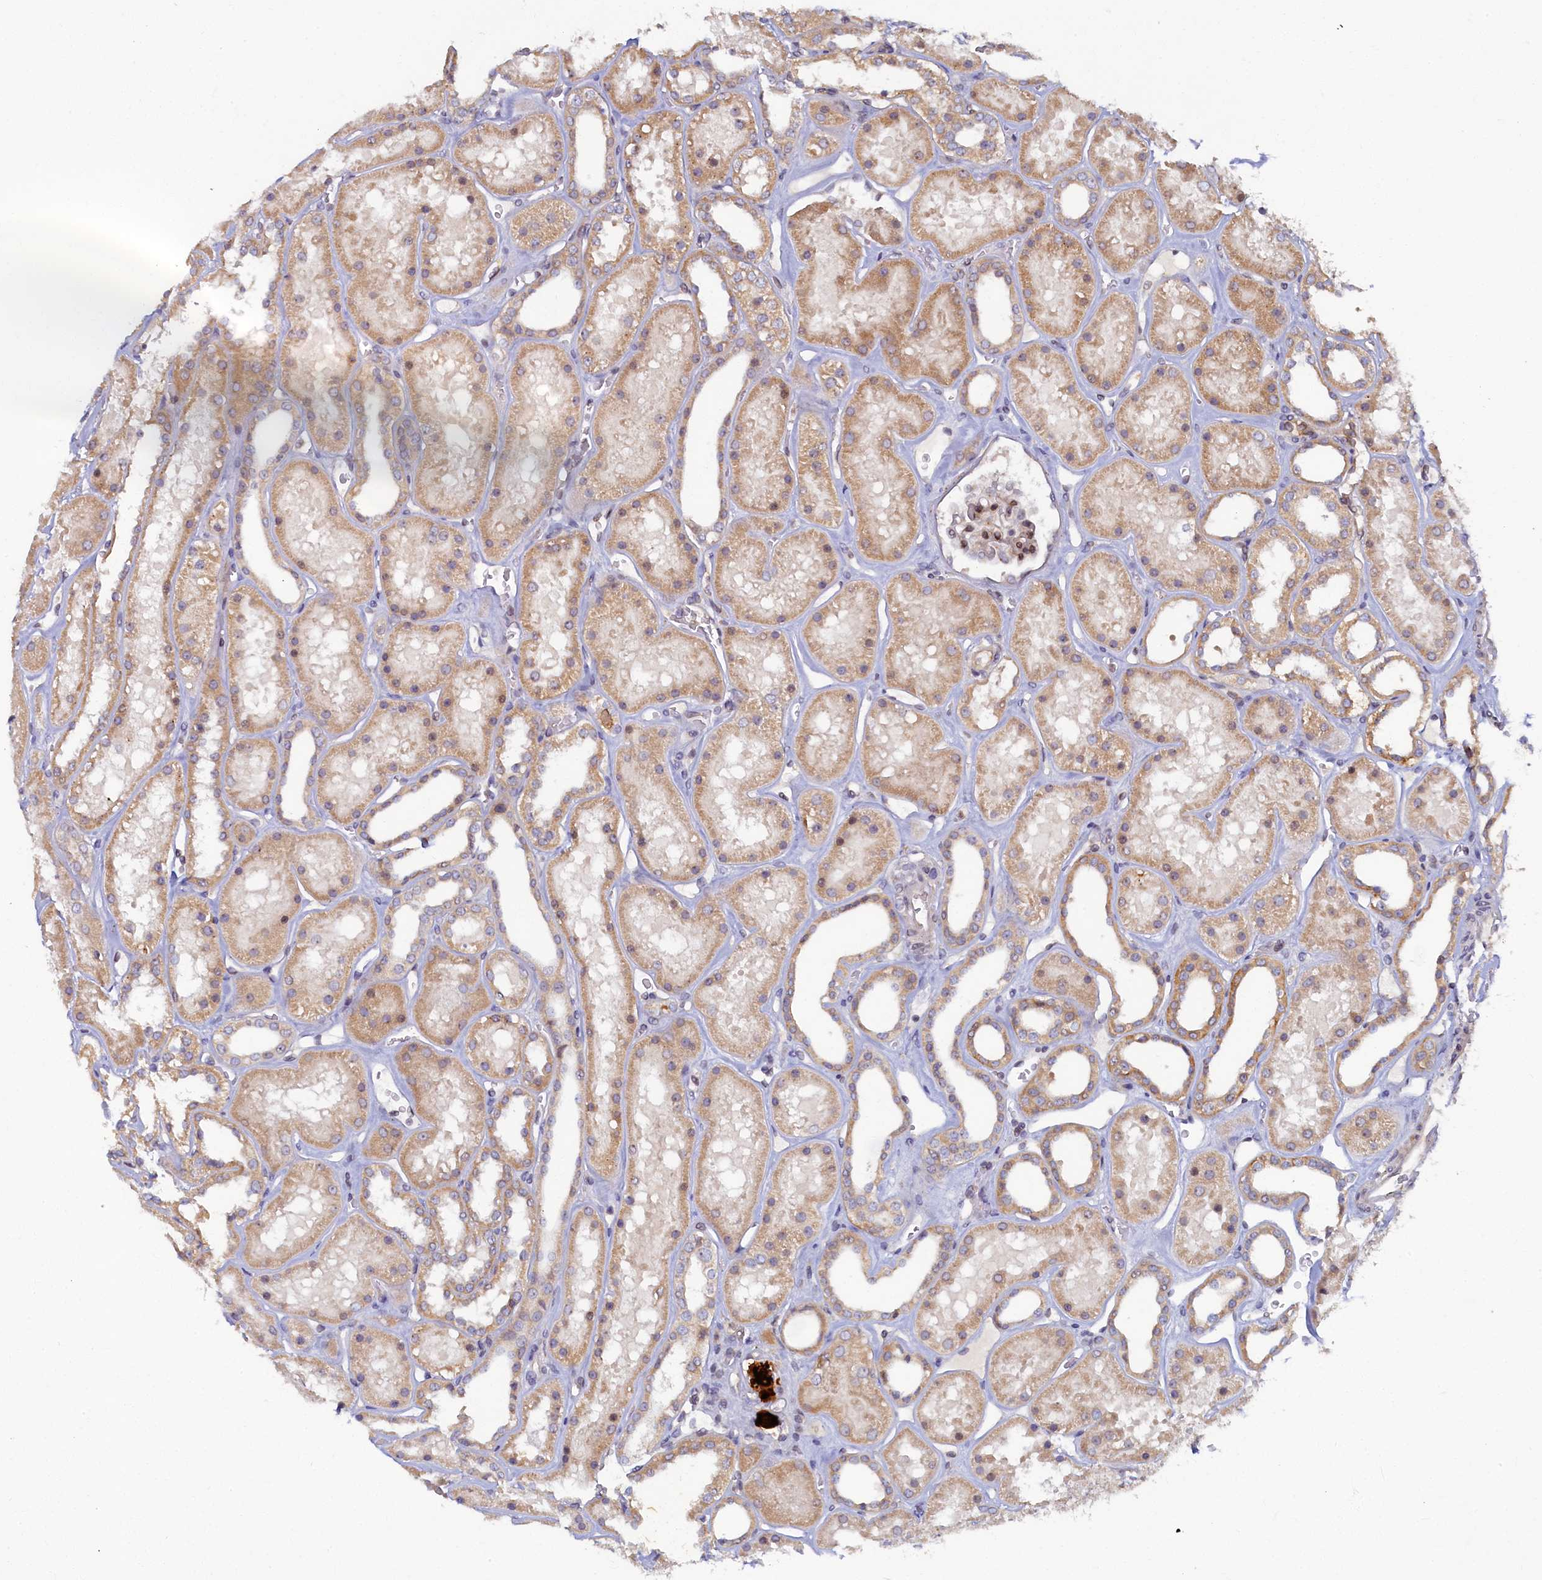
{"staining": {"intensity": "moderate", "quantity": ">75%", "location": "nuclear"}, "tissue": "kidney", "cell_type": "Cells in glomeruli", "image_type": "normal", "snomed": [{"axis": "morphology", "description": "Normal tissue, NOS"}, {"axis": "topography", "description": "Kidney"}], "caption": "Kidney stained with DAB immunohistochemistry exhibits medium levels of moderate nuclear expression in approximately >75% of cells in glomeruli. (Stains: DAB (3,3'-diaminobenzidine) in brown, nuclei in blue, Microscopy: brightfield microscopy at high magnification).", "gene": "CEP20", "patient": {"sex": "female", "age": 41}}